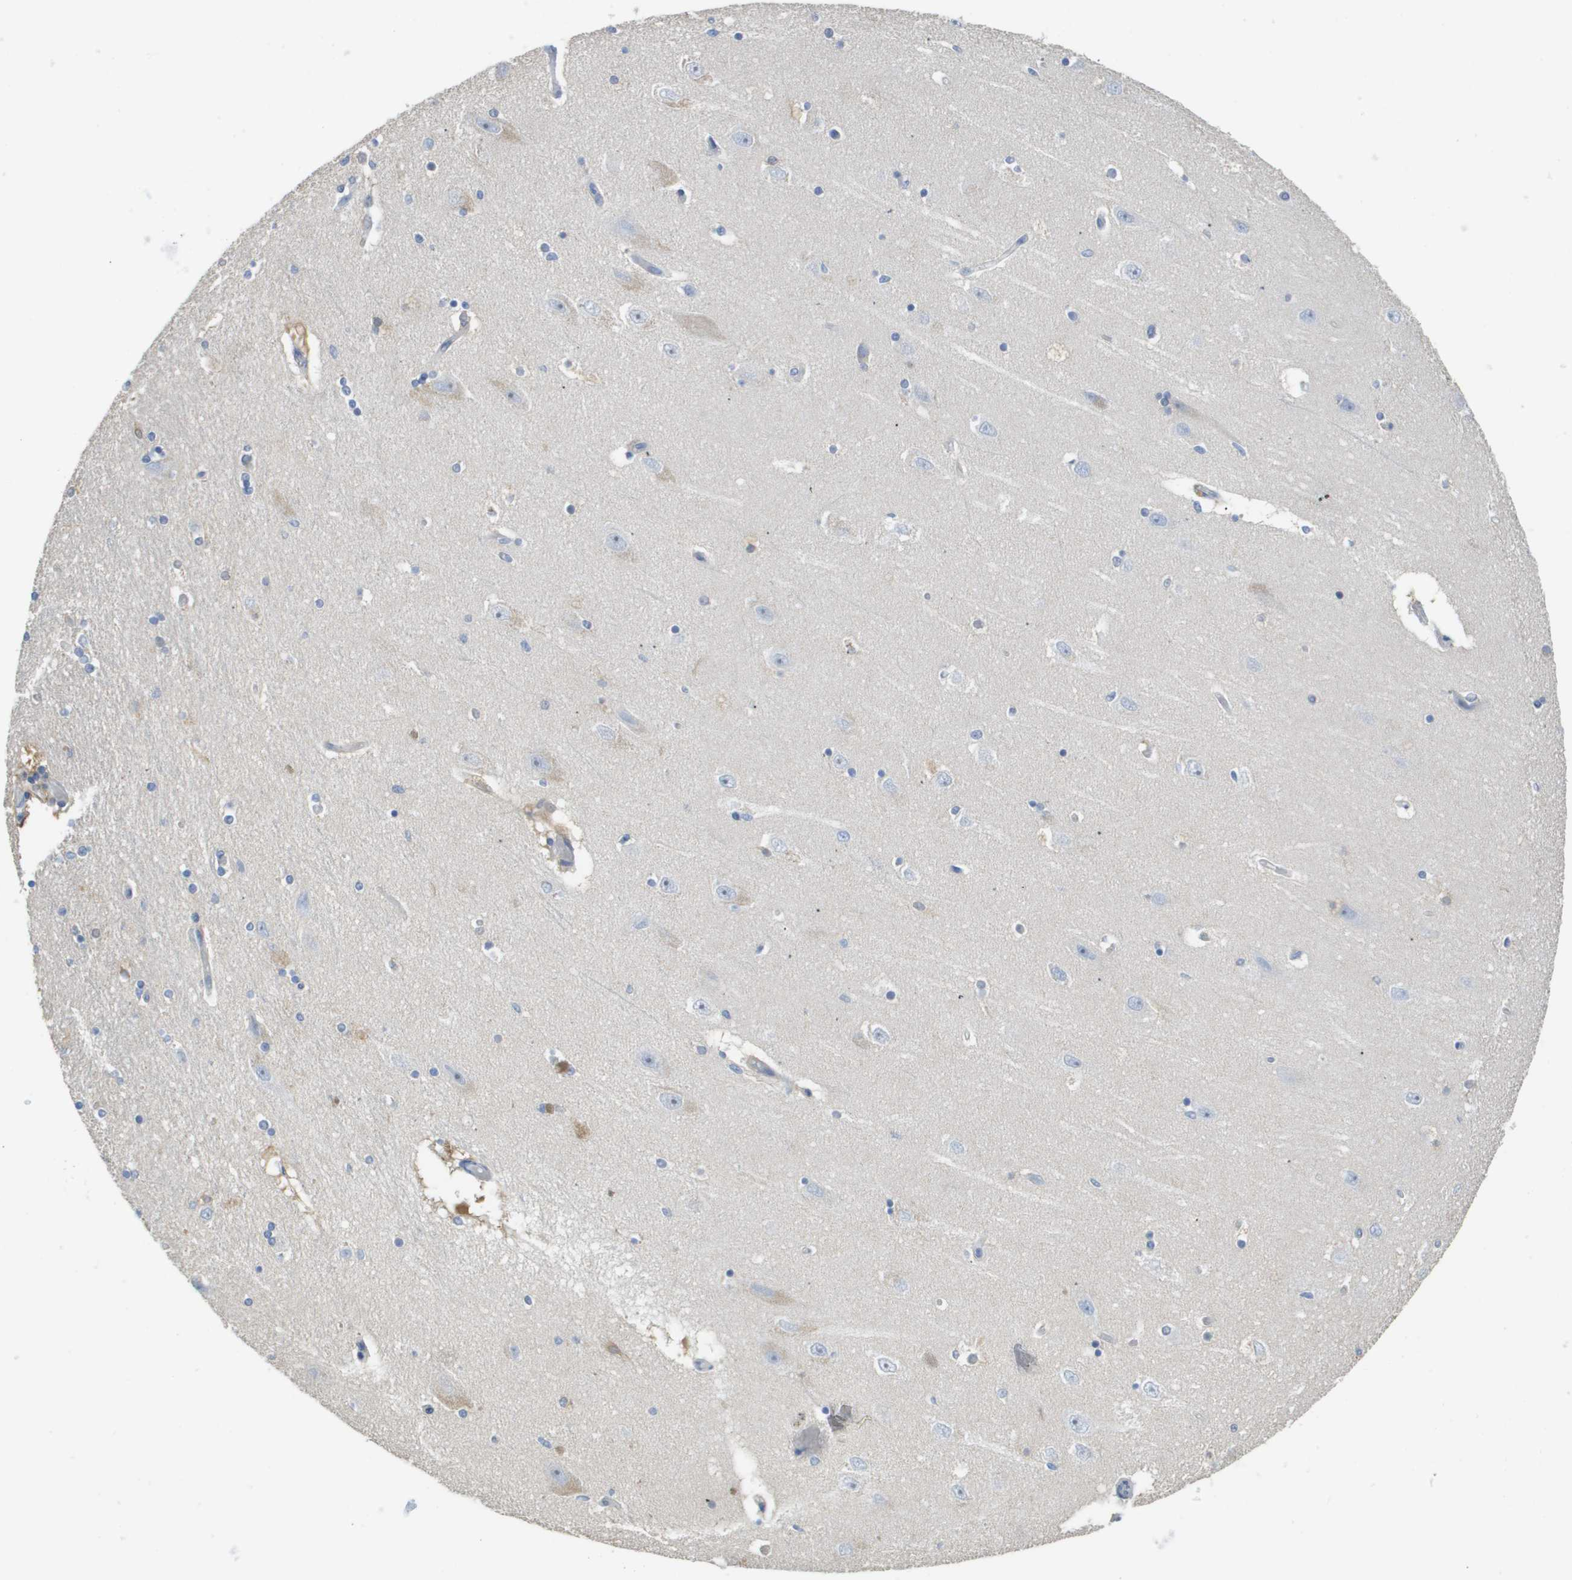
{"staining": {"intensity": "negative", "quantity": "none", "location": "none"}, "tissue": "hippocampus", "cell_type": "Glial cells", "image_type": "normal", "snomed": [{"axis": "morphology", "description": "Normal tissue, NOS"}, {"axis": "topography", "description": "Hippocampus"}], "caption": "High magnification brightfield microscopy of benign hippocampus stained with DAB (brown) and counterstained with hematoxylin (blue): glial cells show no significant expression.", "gene": "MYL3", "patient": {"sex": "female", "age": 54}}